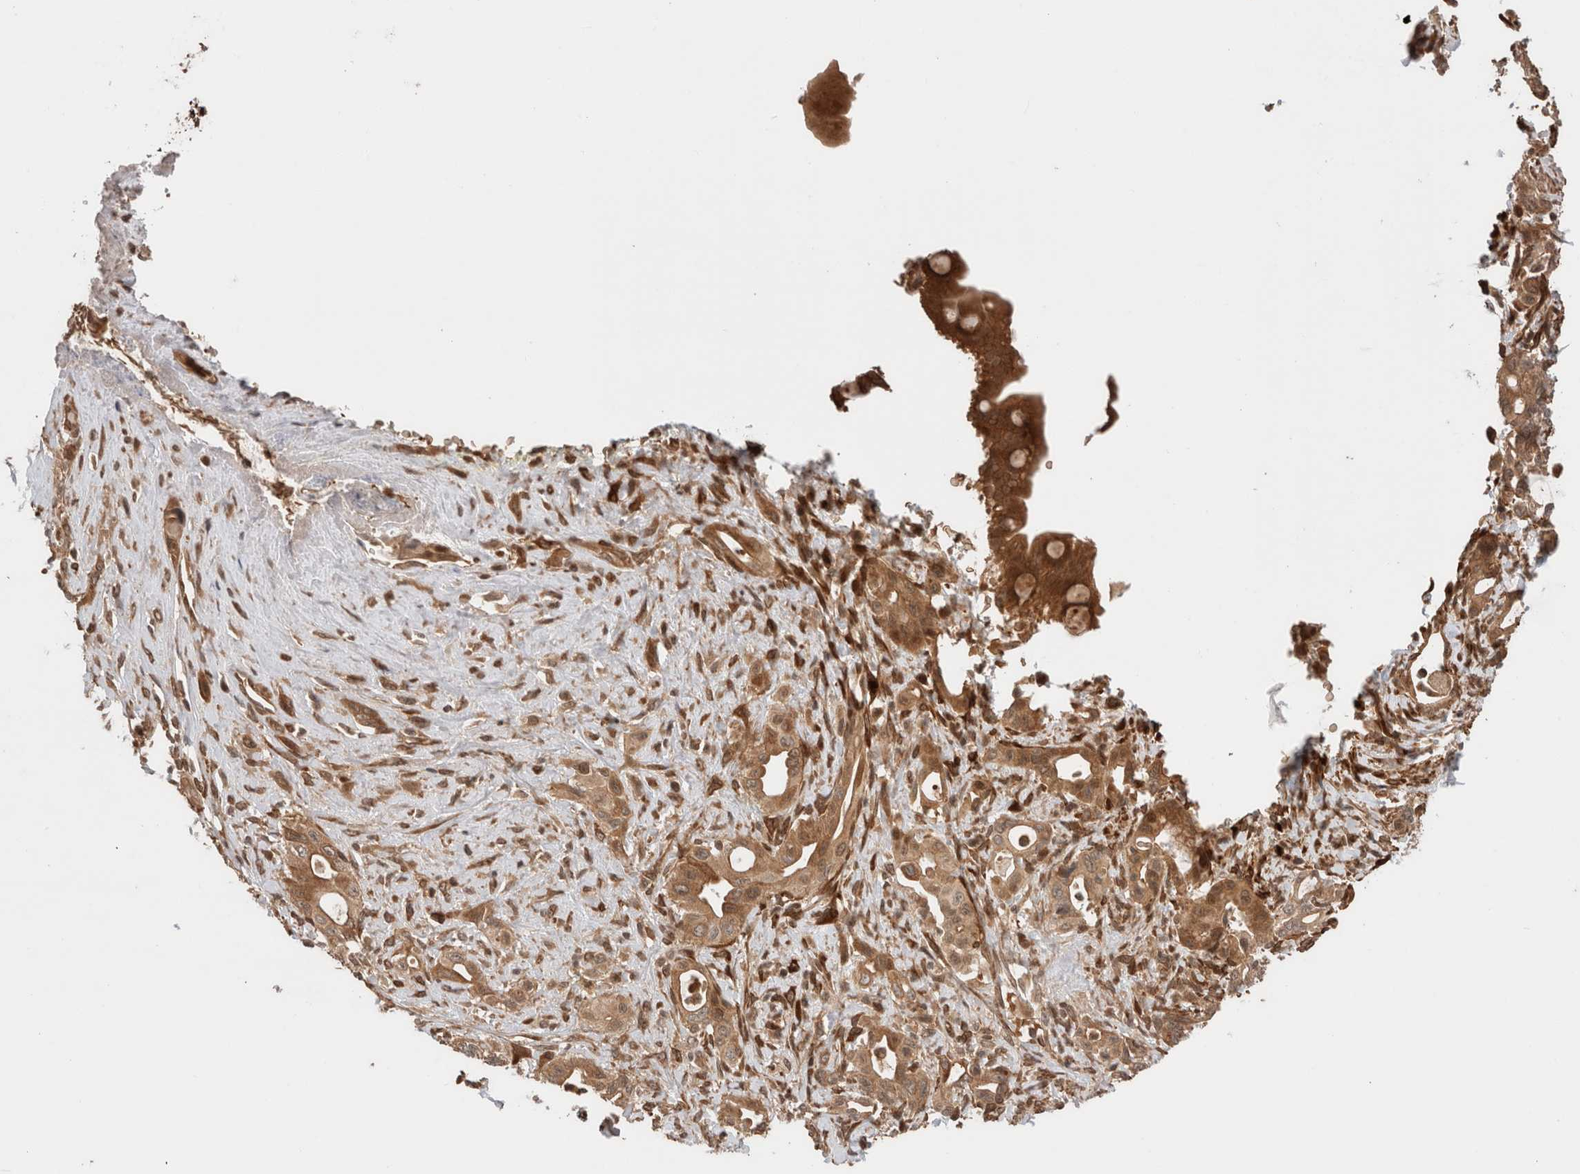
{"staining": {"intensity": "moderate", "quantity": ">75%", "location": "cytoplasmic/membranous"}, "tissue": "pancreatic cancer", "cell_type": "Tumor cells", "image_type": "cancer", "snomed": [{"axis": "morphology", "description": "Adenocarcinoma, NOS"}, {"axis": "topography", "description": "Pancreas"}], "caption": "High-power microscopy captured an immunohistochemistry (IHC) histopathology image of adenocarcinoma (pancreatic), revealing moderate cytoplasmic/membranous expression in about >75% of tumor cells. The staining was performed using DAB (3,3'-diaminobenzidine) to visualize the protein expression in brown, while the nuclei were stained in blue with hematoxylin (Magnification: 20x).", "gene": "ZNF649", "patient": {"sex": "male", "age": 58}}